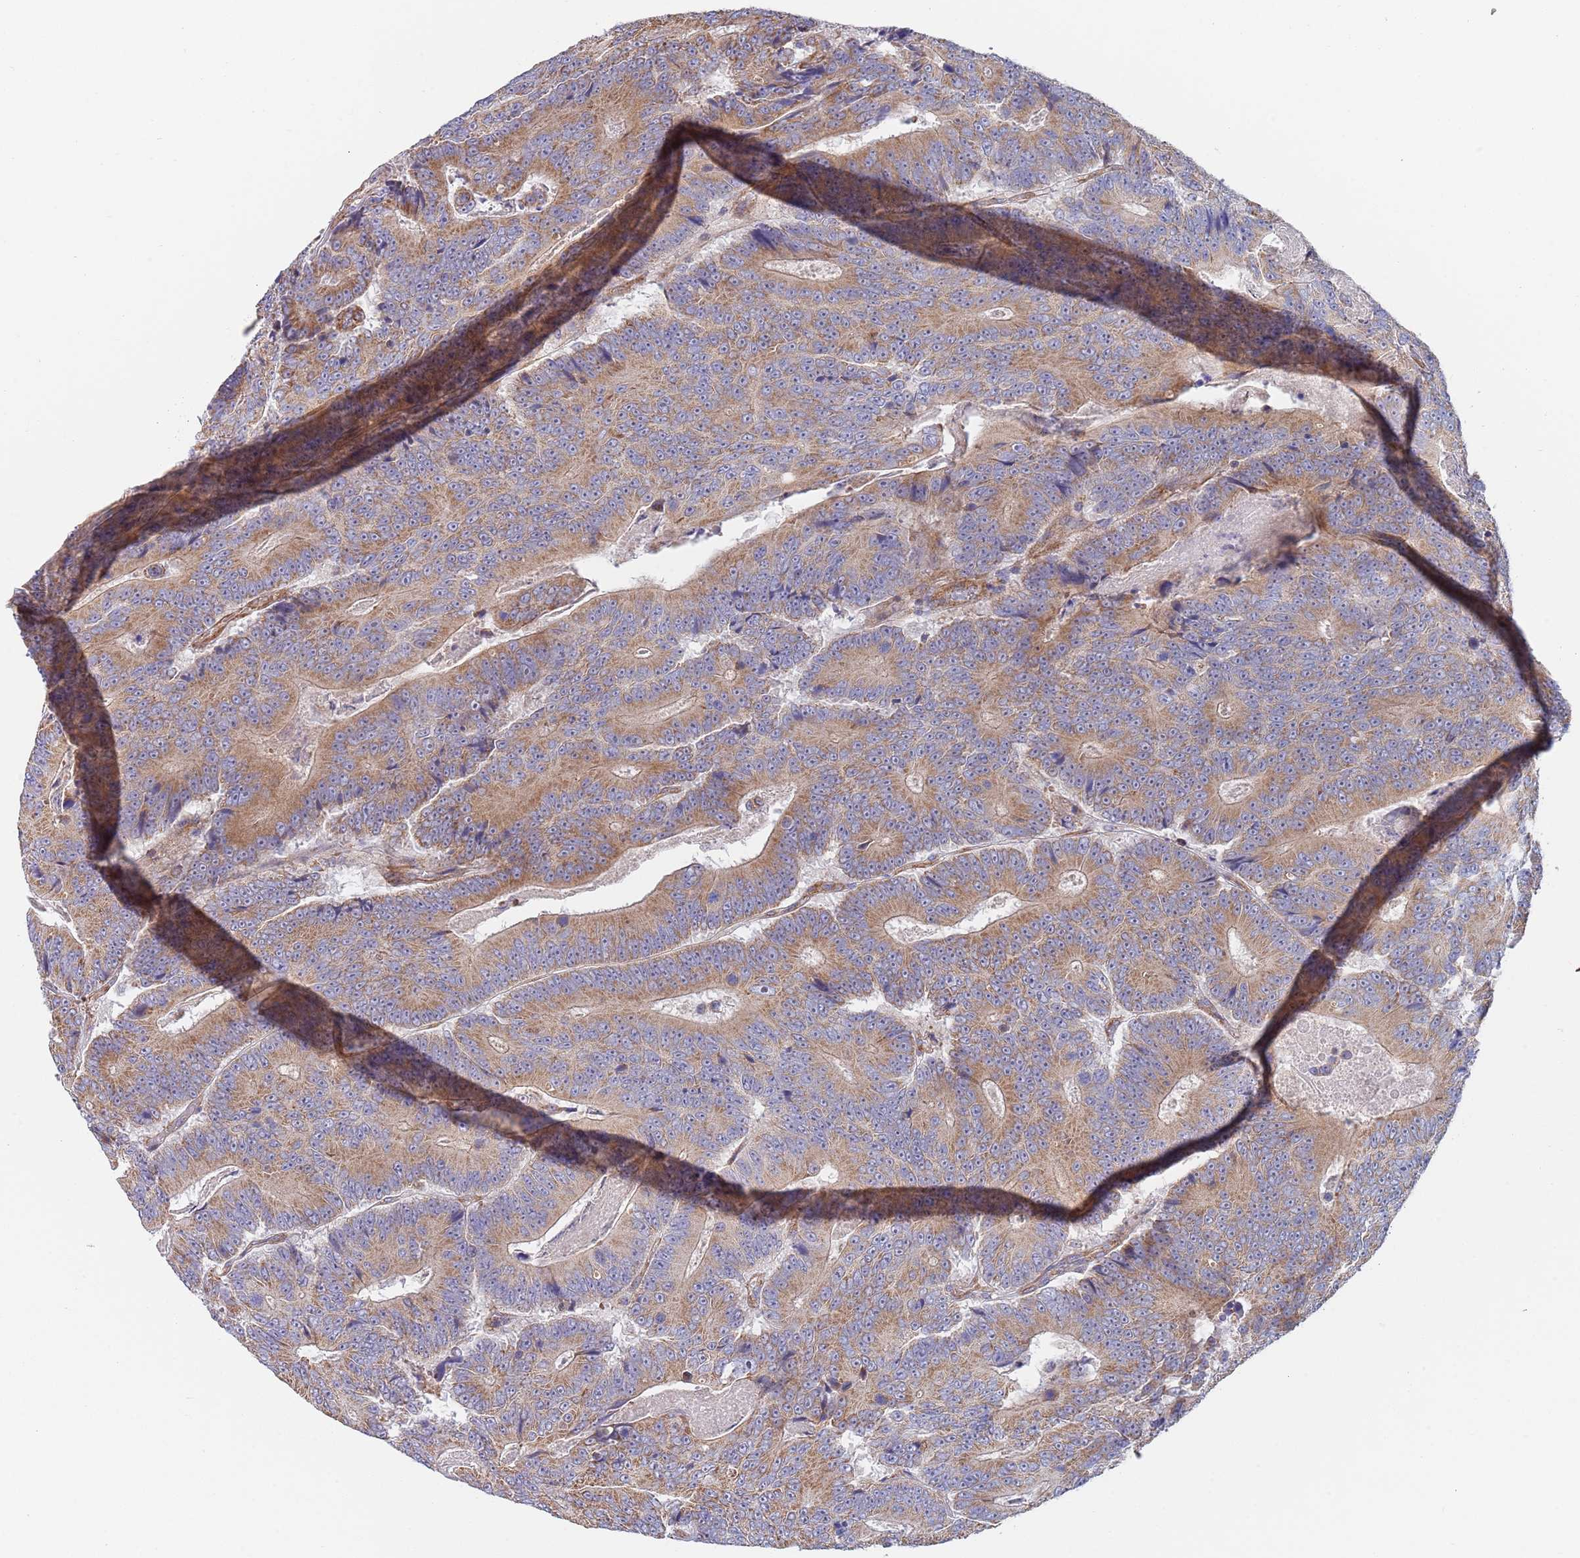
{"staining": {"intensity": "moderate", "quantity": ">75%", "location": "cytoplasmic/membranous"}, "tissue": "colorectal cancer", "cell_type": "Tumor cells", "image_type": "cancer", "snomed": [{"axis": "morphology", "description": "Adenocarcinoma, NOS"}, {"axis": "topography", "description": "Colon"}], "caption": "Moderate cytoplasmic/membranous positivity is identified in approximately >75% of tumor cells in adenocarcinoma (colorectal). (IHC, brightfield microscopy, high magnification).", "gene": "PWWP3A", "patient": {"sex": "male", "age": 83}}